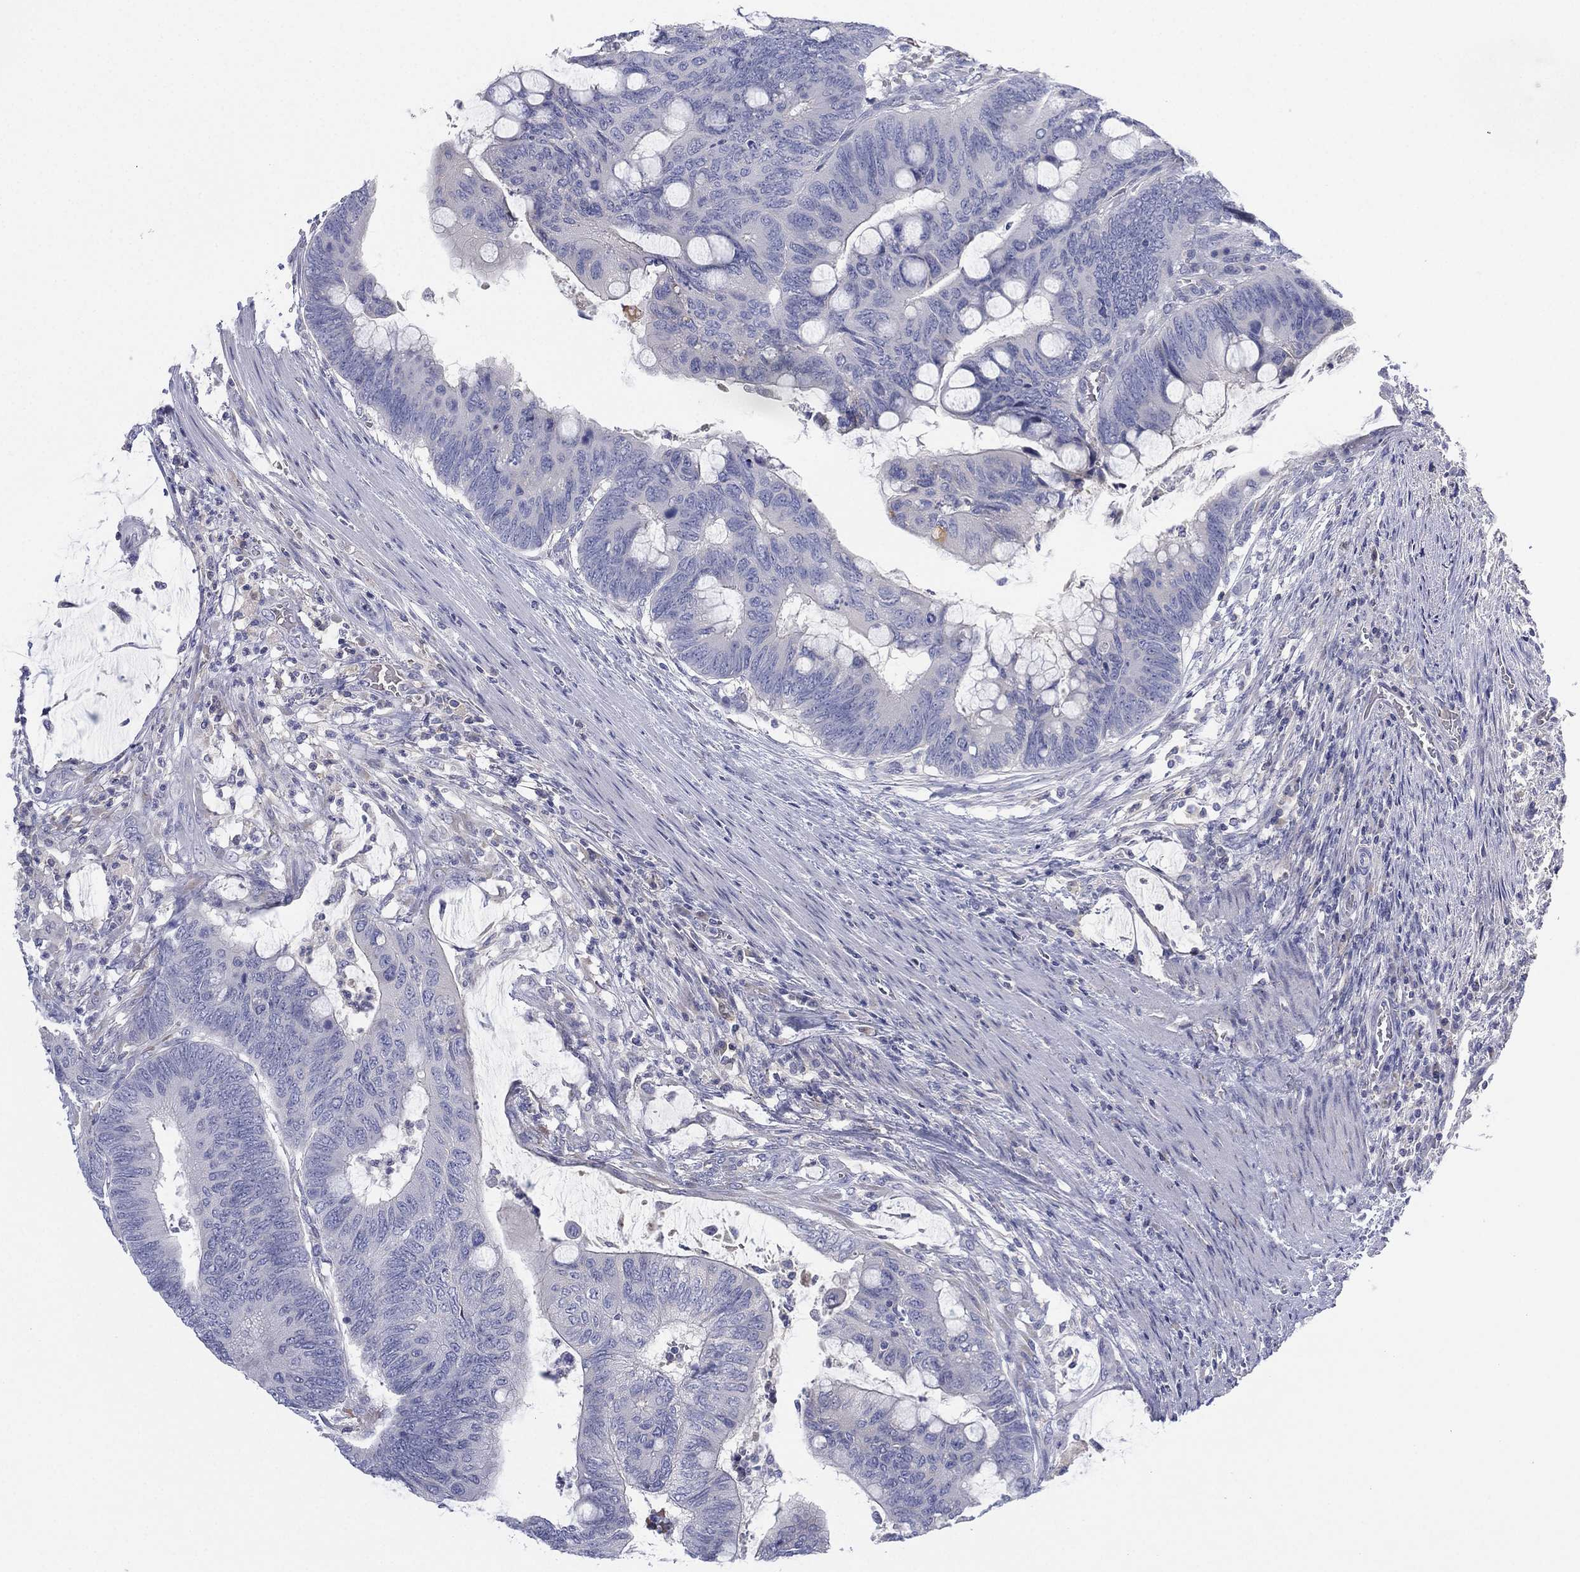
{"staining": {"intensity": "negative", "quantity": "none", "location": "none"}, "tissue": "colorectal cancer", "cell_type": "Tumor cells", "image_type": "cancer", "snomed": [{"axis": "morphology", "description": "Normal tissue, NOS"}, {"axis": "morphology", "description": "Adenocarcinoma, NOS"}, {"axis": "topography", "description": "Rectum"}], "caption": "This is a micrograph of immunohistochemistry (IHC) staining of colorectal cancer, which shows no positivity in tumor cells.", "gene": "CYP2D6", "patient": {"sex": "male", "age": 92}}